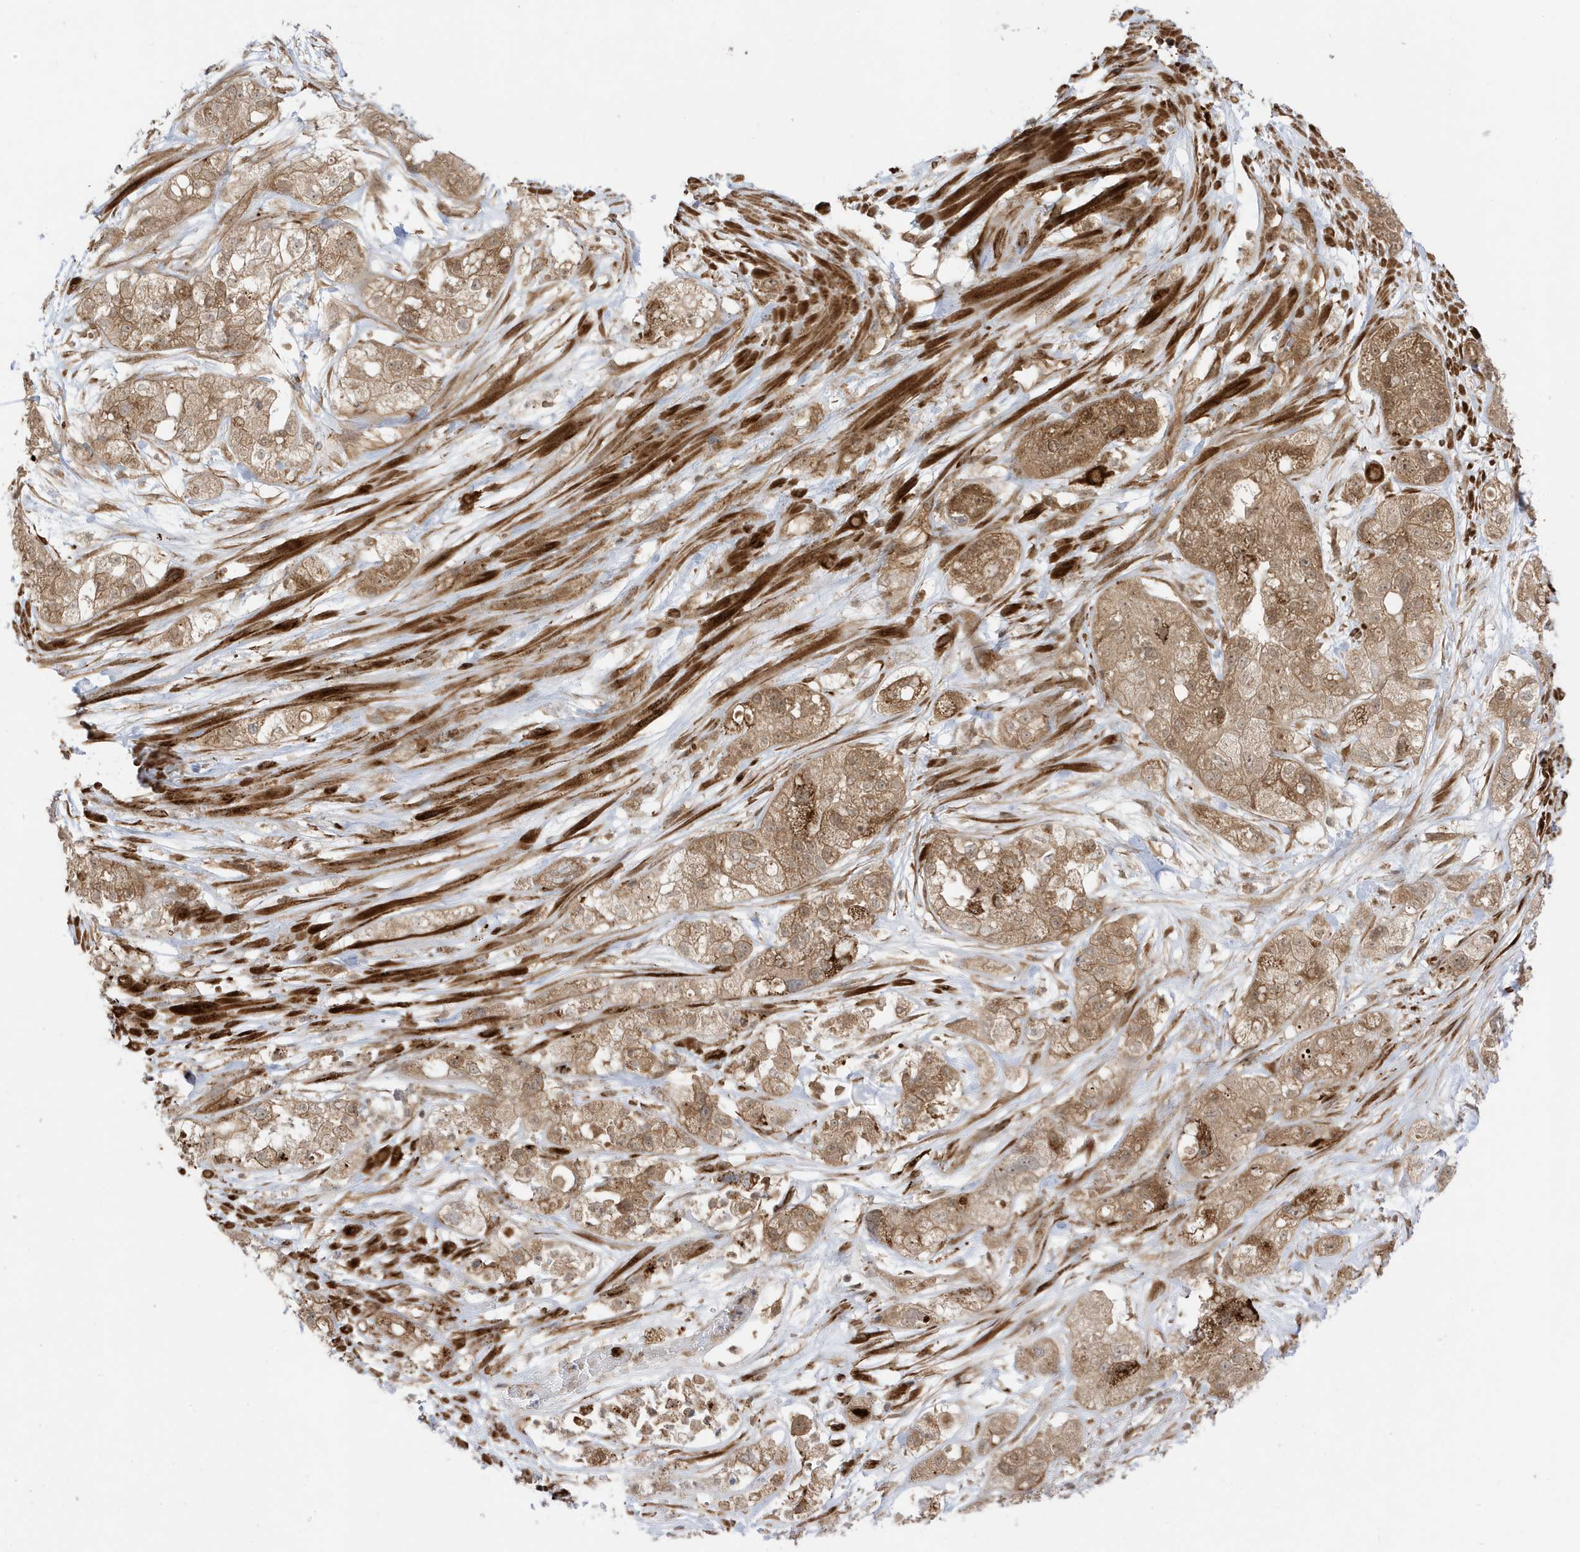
{"staining": {"intensity": "moderate", "quantity": ">75%", "location": "cytoplasmic/membranous"}, "tissue": "pancreatic cancer", "cell_type": "Tumor cells", "image_type": "cancer", "snomed": [{"axis": "morphology", "description": "Adenocarcinoma, NOS"}, {"axis": "topography", "description": "Pancreas"}], "caption": "This micrograph reveals immunohistochemistry staining of pancreatic cancer, with medium moderate cytoplasmic/membranous staining in approximately >75% of tumor cells.", "gene": "DHX36", "patient": {"sex": "female", "age": 78}}